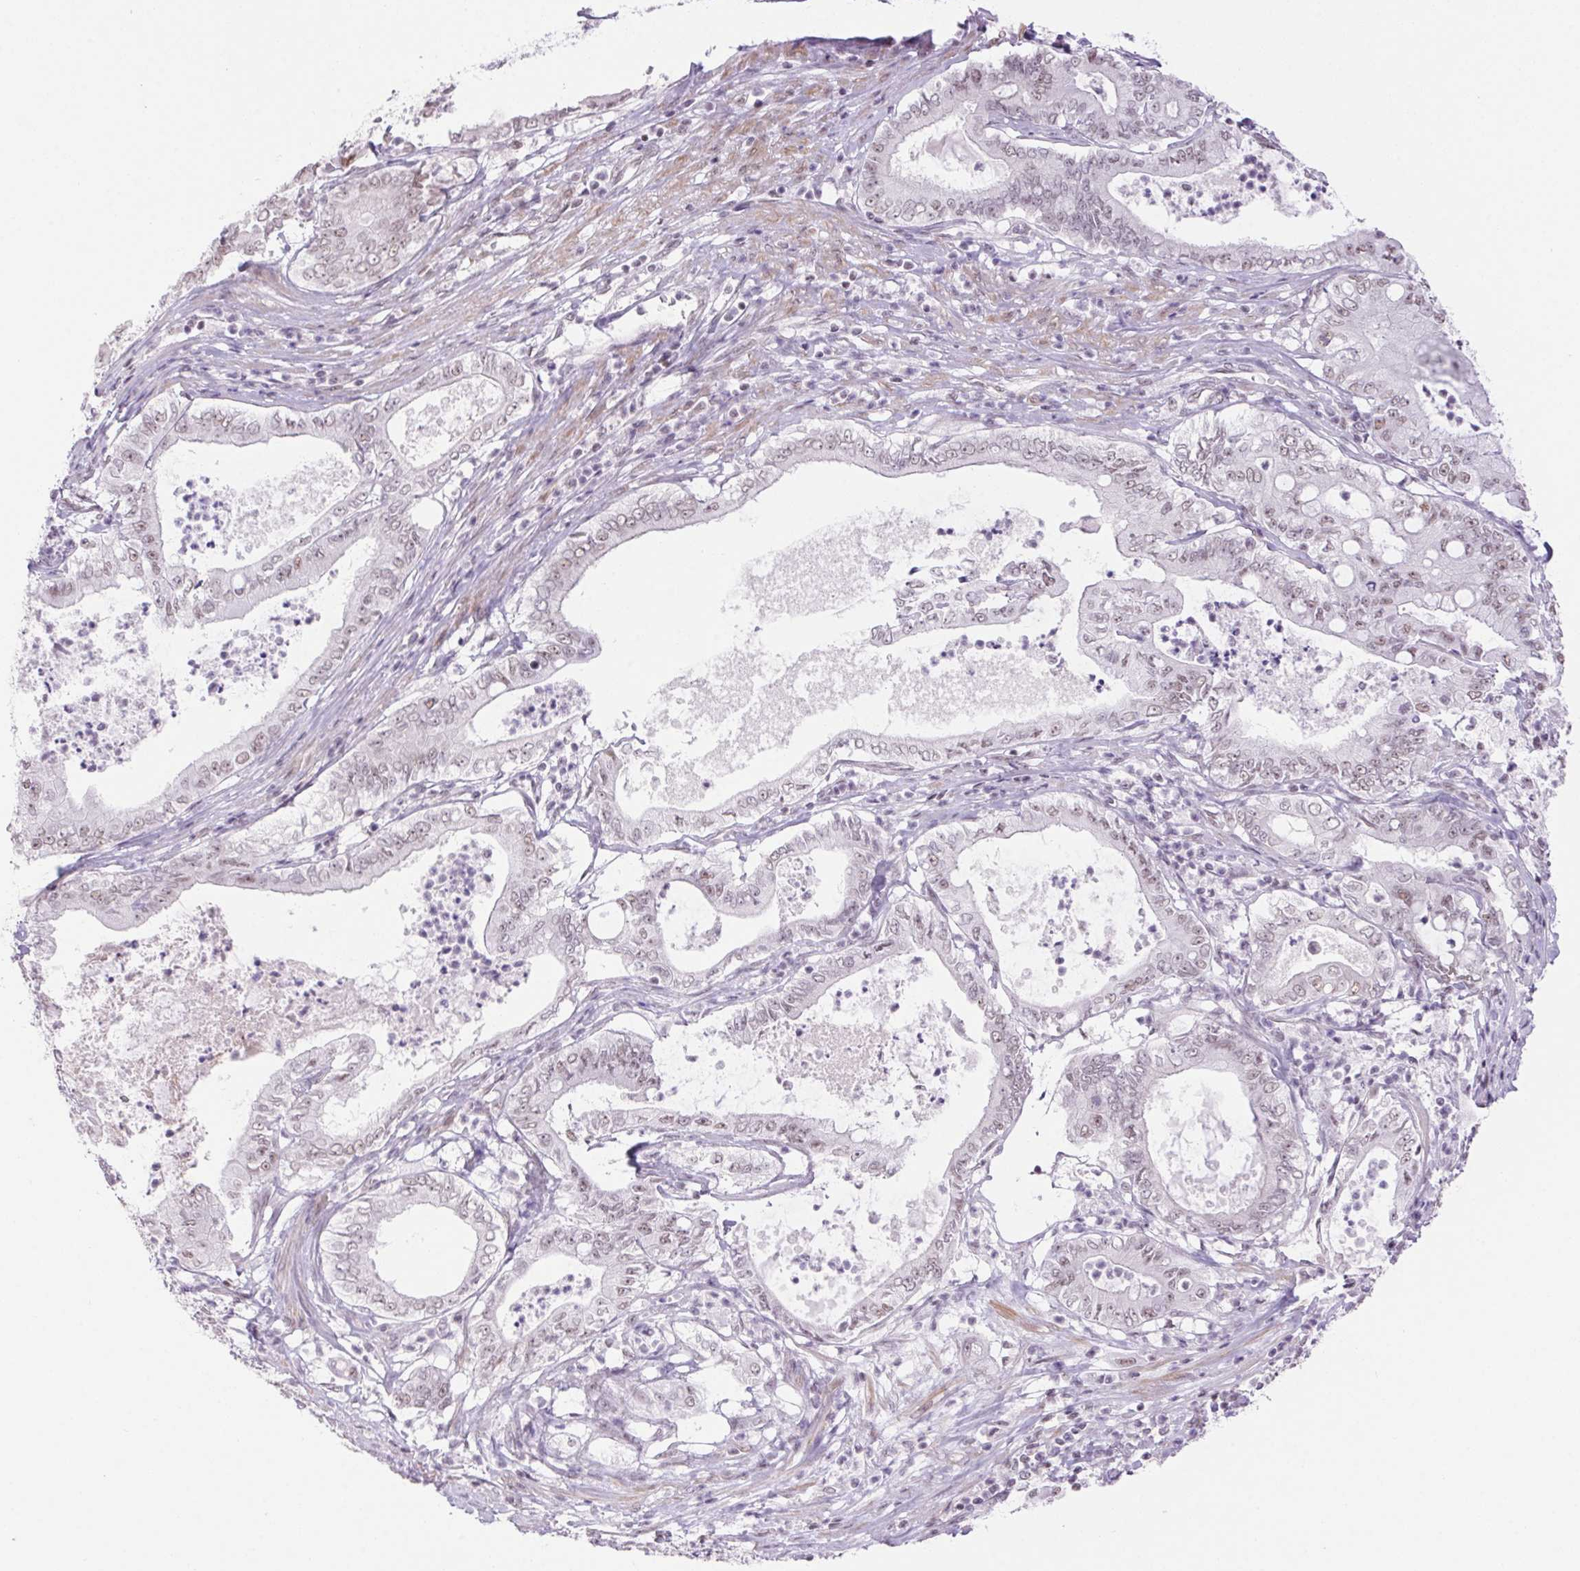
{"staining": {"intensity": "weak", "quantity": "25%-75%", "location": "nuclear"}, "tissue": "pancreatic cancer", "cell_type": "Tumor cells", "image_type": "cancer", "snomed": [{"axis": "morphology", "description": "Adenocarcinoma, NOS"}, {"axis": "topography", "description": "Pancreas"}], "caption": "There is low levels of weak nuclear positivity in tumor cells of pancreatic cancer (adenocarcinoma), as demonstrated by immunohistochemical staining (brown color).", "gene": "DDX17", "patient": {"sex": "male", "age": 71}}